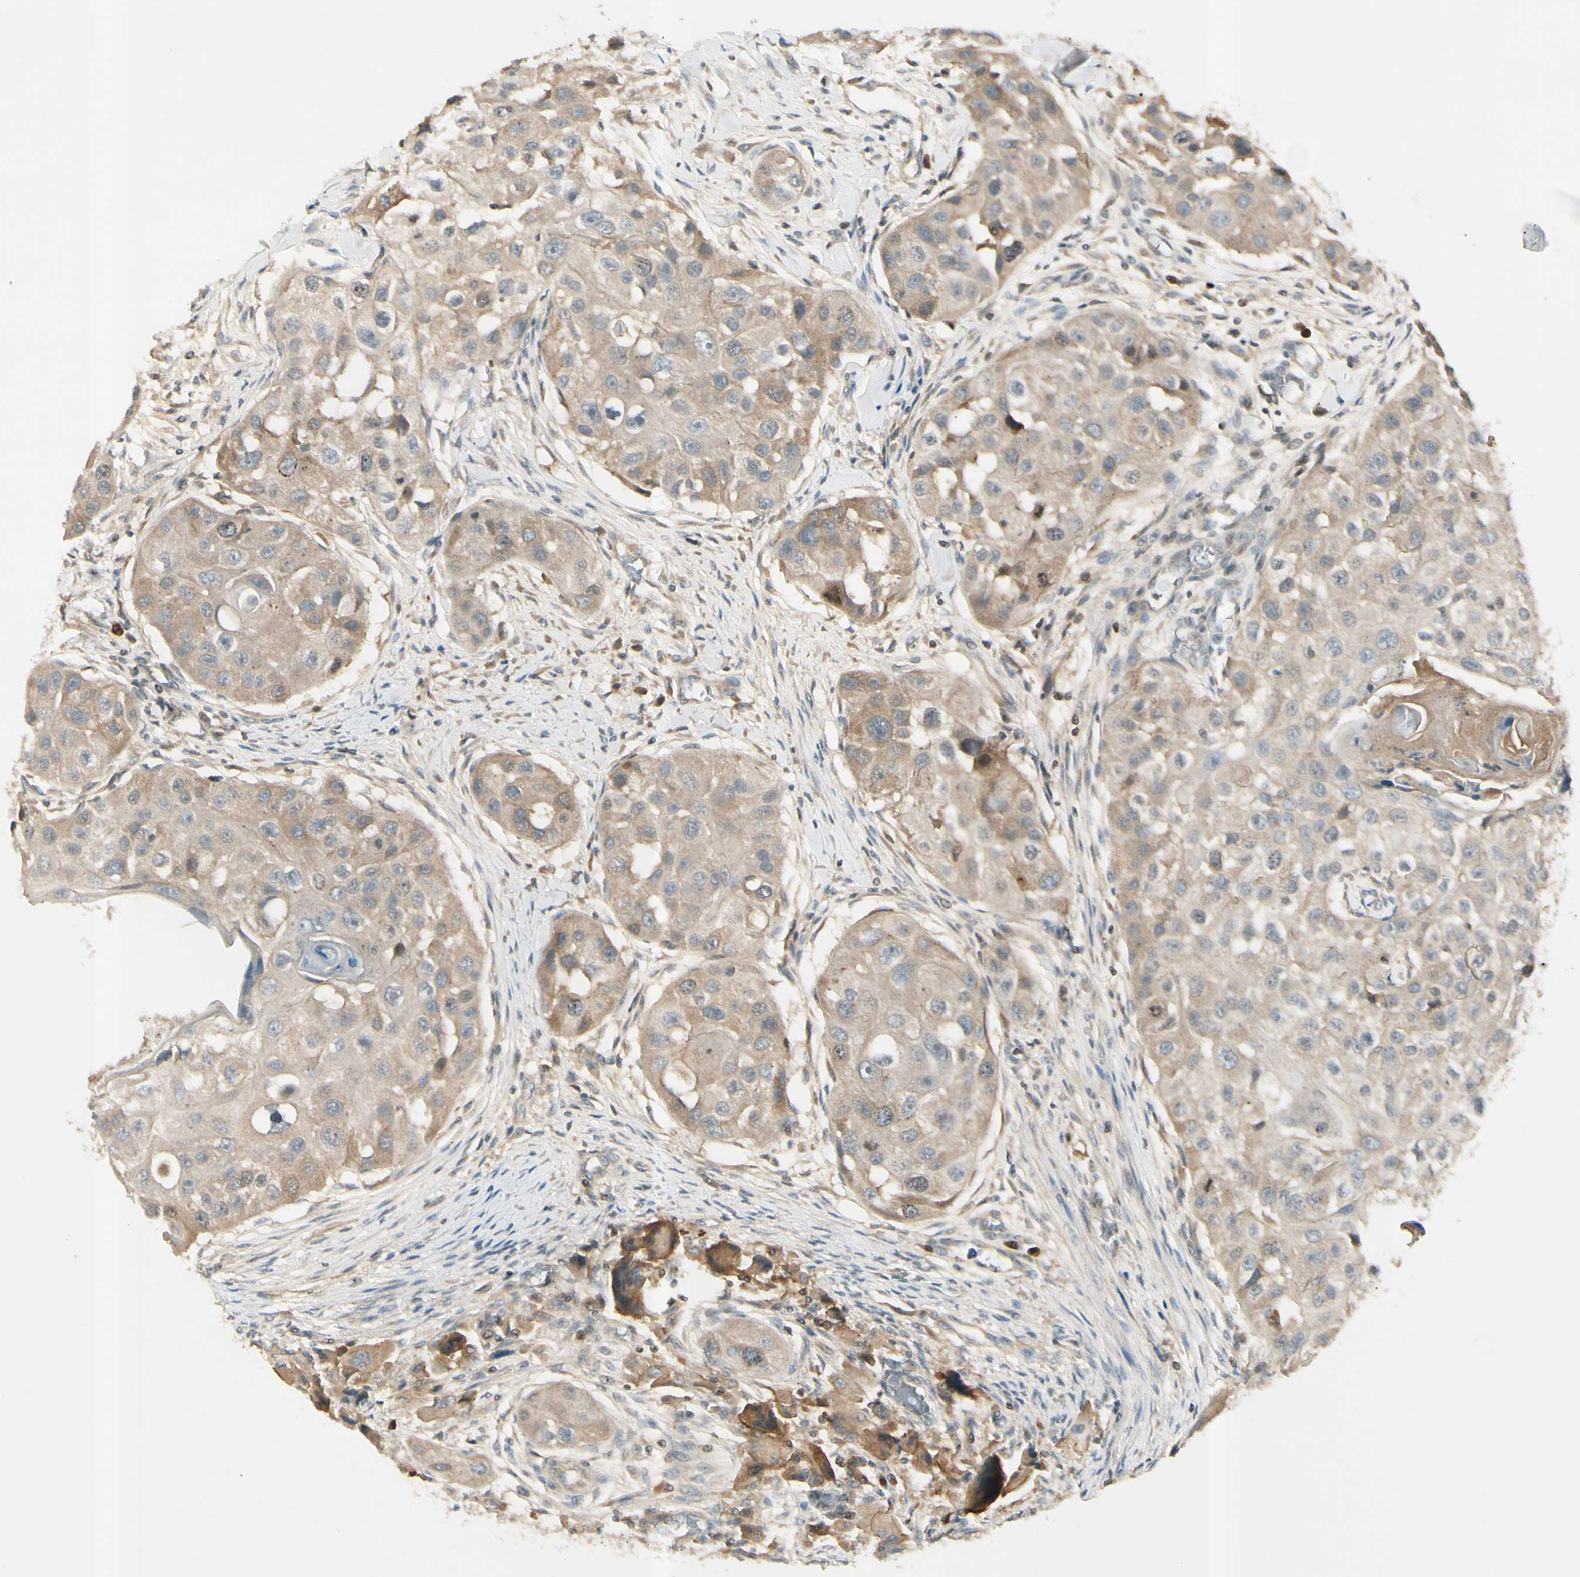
{"staining": {"intensity": "weak", "quantity": ">75%", "location": "cytoplasmic/membranous"}, "tissue": "head and neck cancer", "cell_type": "Tumor cells", "image_type": "cancer", "snomed": [{"axis": "morphology", "description": "Normal tissue, NOS"}, {"axis": "morphology", "description": "Squamous cell carcinoma, NOS"}, {"axis": "topography", "description": "Skeletal muscle"}, {"axis": "topography", "description": "Head-Neck"}], "caption": "An IHC micrograph of neoplastic tissue is shown. Protein staining in brown shows weak cytoplasmic/membranous positivity in head and neck squamous cell carcinoma within tumor cells.", "gene": "ICAM5", "patient": {"sex": "male", "age": 51}}